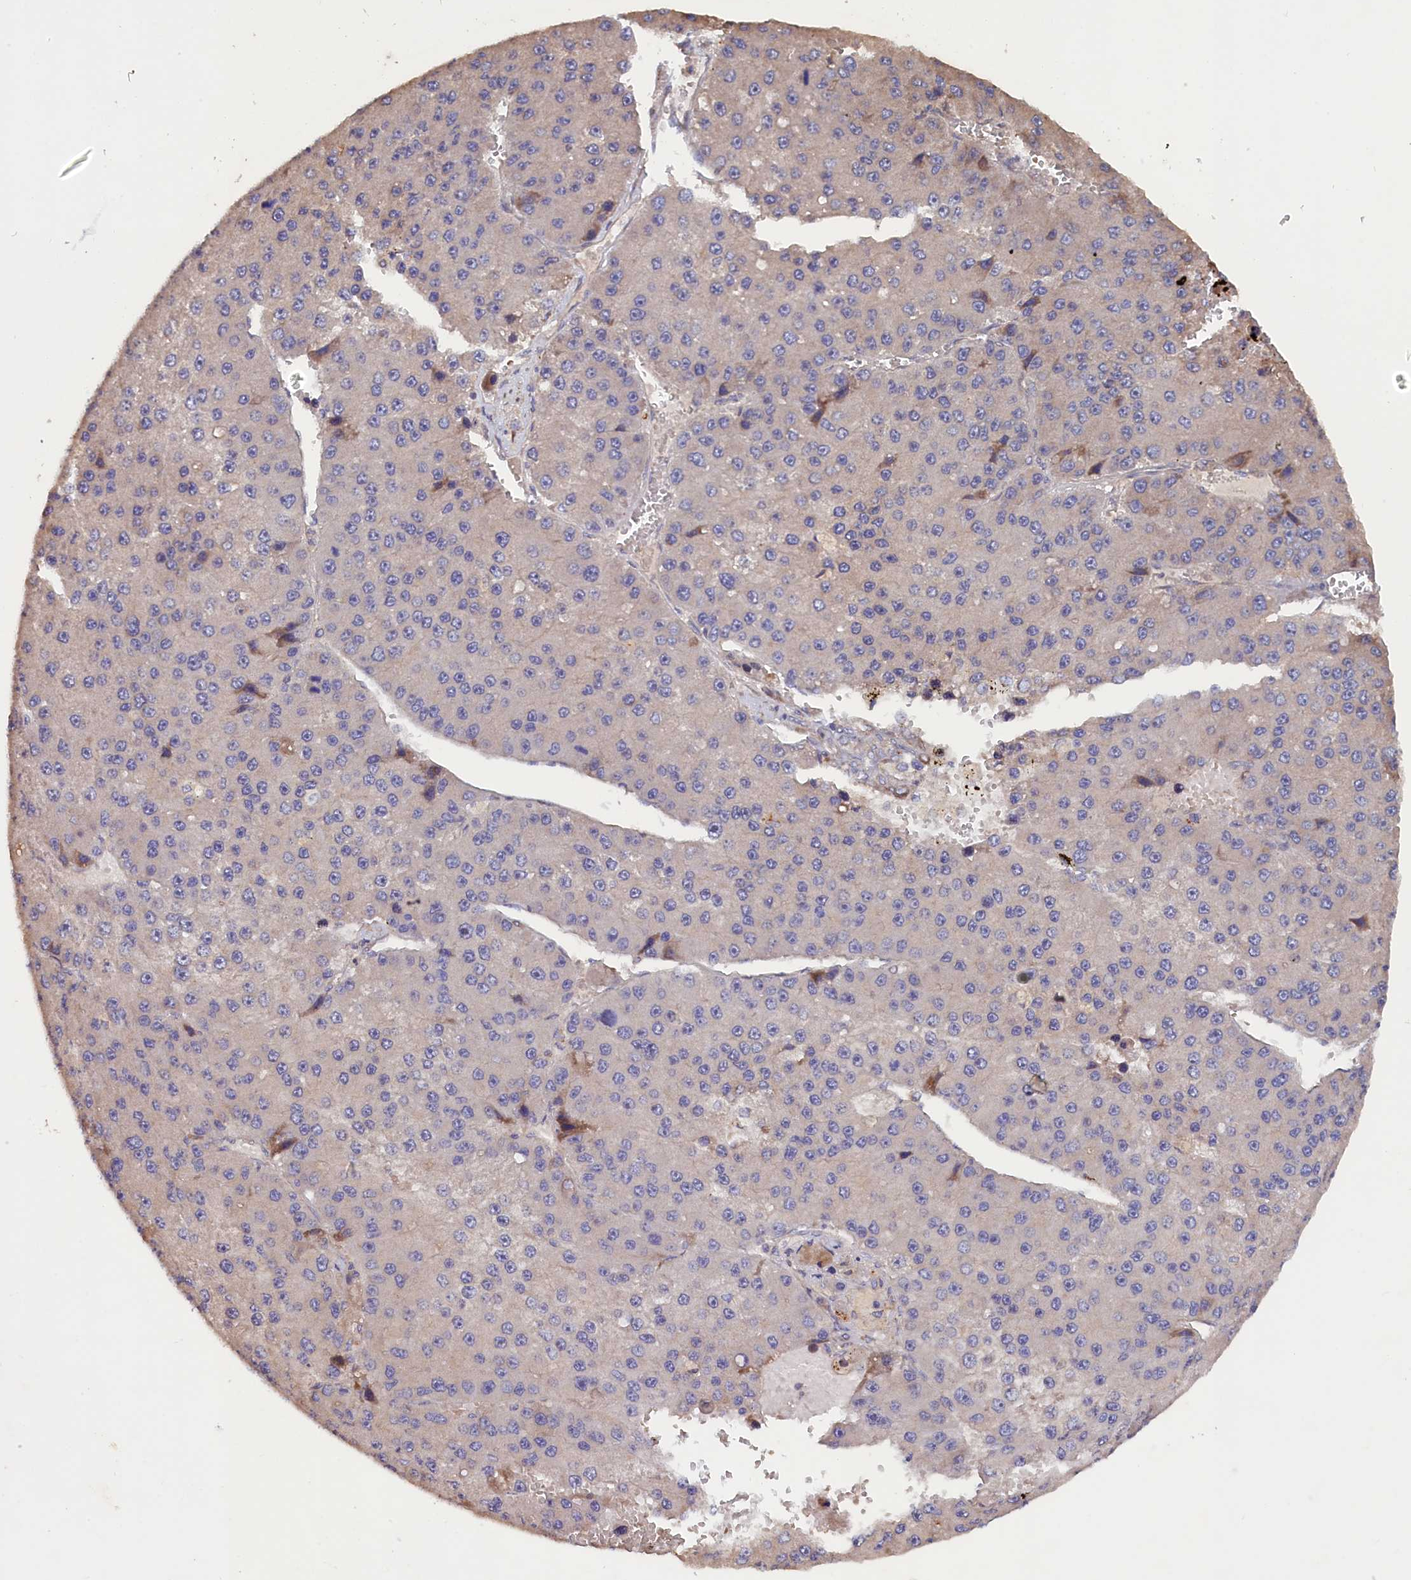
{"staining": {"intensity": "negative", "quantity": "none", "location": "none"}, "tissue": "liver cancer", "cell_type": "Tumor cells", "image_type": "cancer", "snomed": [{"axis": "morphology", "description": "Carcinoma, Hepatocellular, NOS"}, {"axis": "topography", "description": "Liver"}], "caption": "This is an immunohistochemistry (IHC) photomicrograph of human hepatocellular carcinoma (liver). There is no expression in tumor cells.", "gene": "GREB1L", "patient": {"sex": "female", "age": 73}}